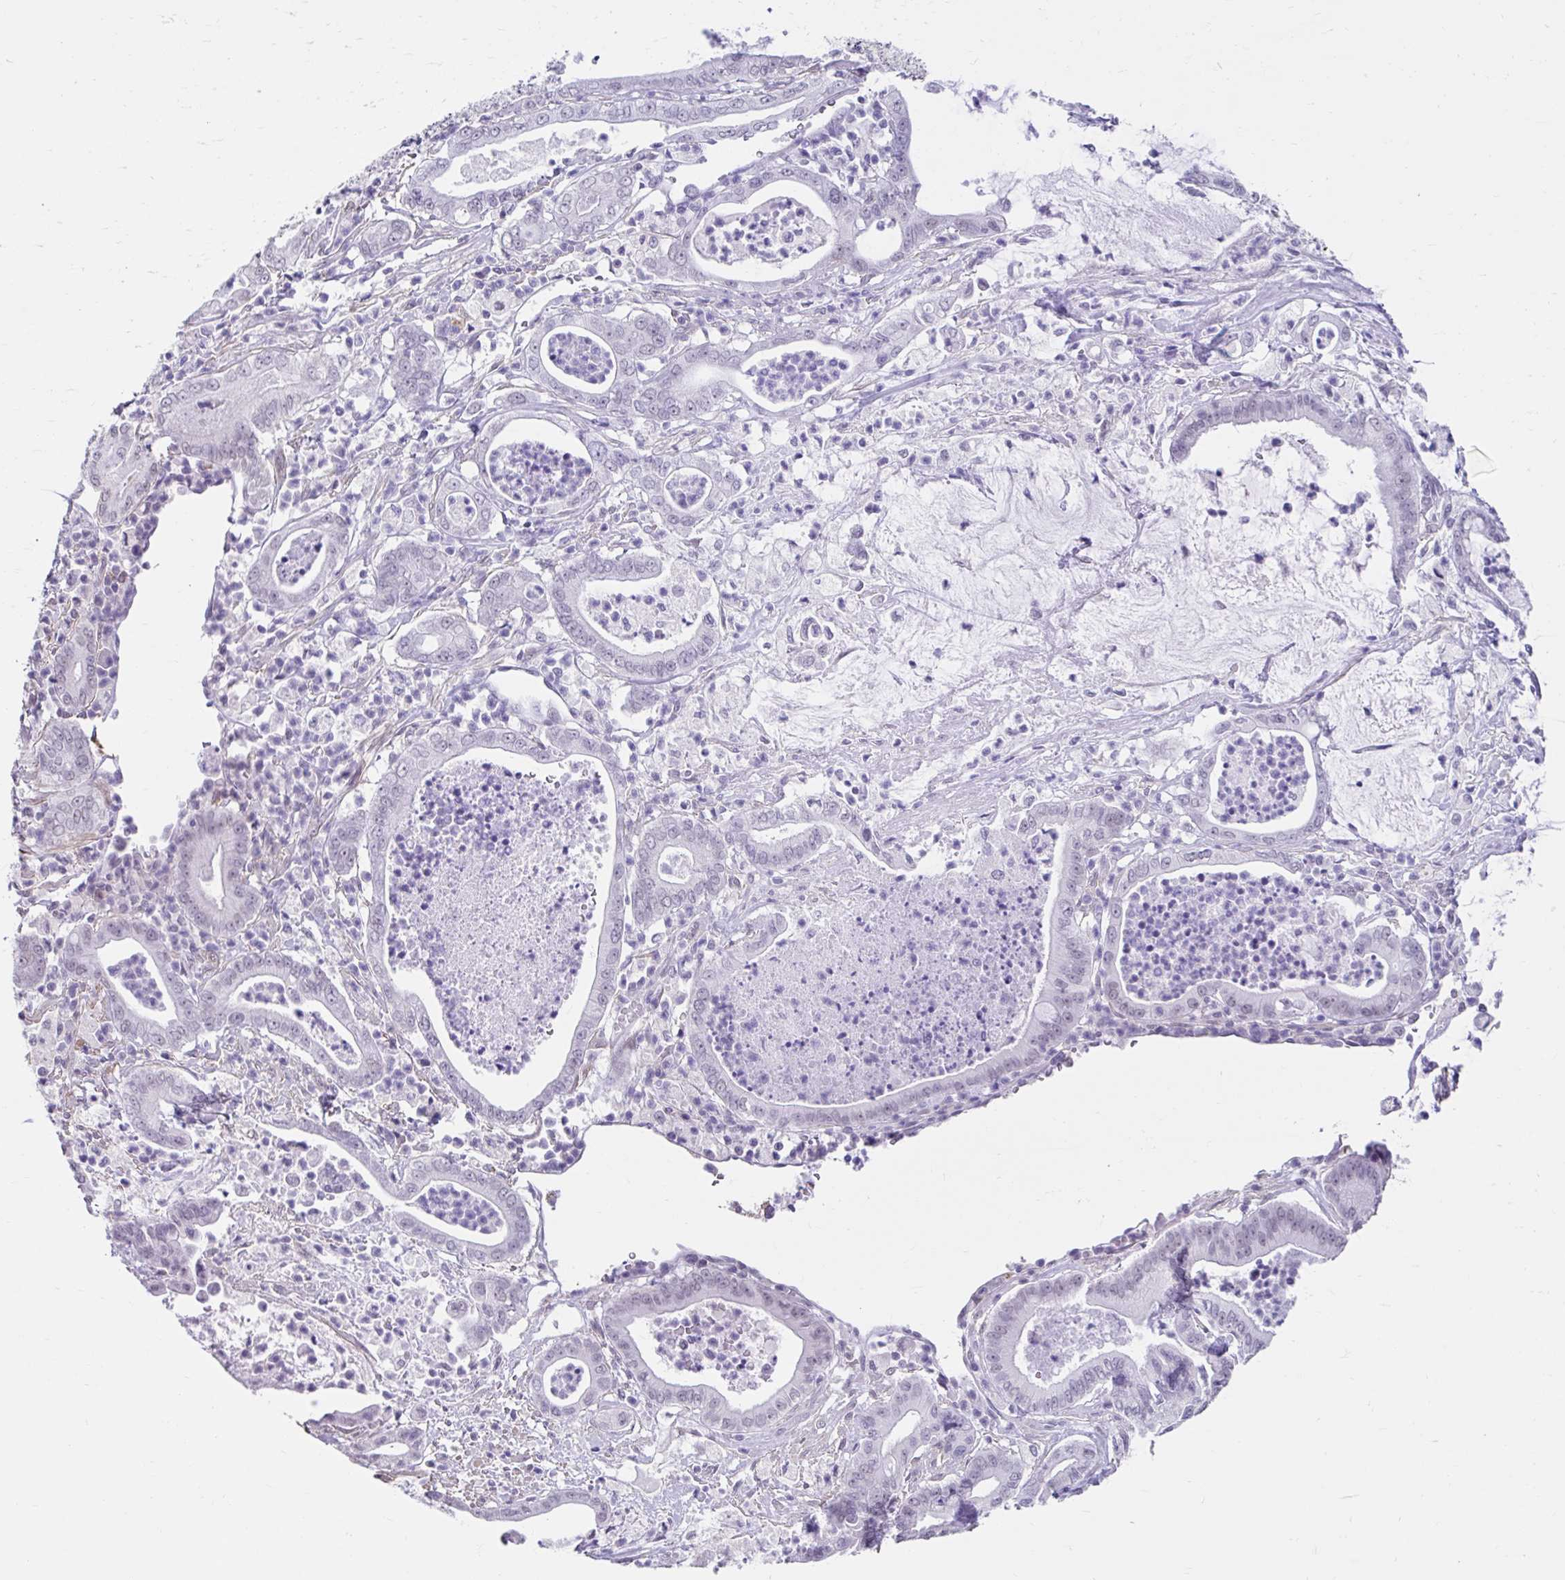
{"staining": {"intensity": "negative", "quantity": "none", "location": "none"}, "tissue": "pancreatic cancer", "cell_type": "Tumor cells", "image_type": "cancer", "snomed": [{"axis": "morphology", "description": "Adenocarcinoma, NOS"}, {"axis": "topography", "description": "Pancreas"}], "caption": "Pancreatic adenocarcinoma stained for a protein using immunohistochemistry shows no staining tumor cells.", "gene": "DCAF17", "patient": {"sex": "male", "age": 71}}